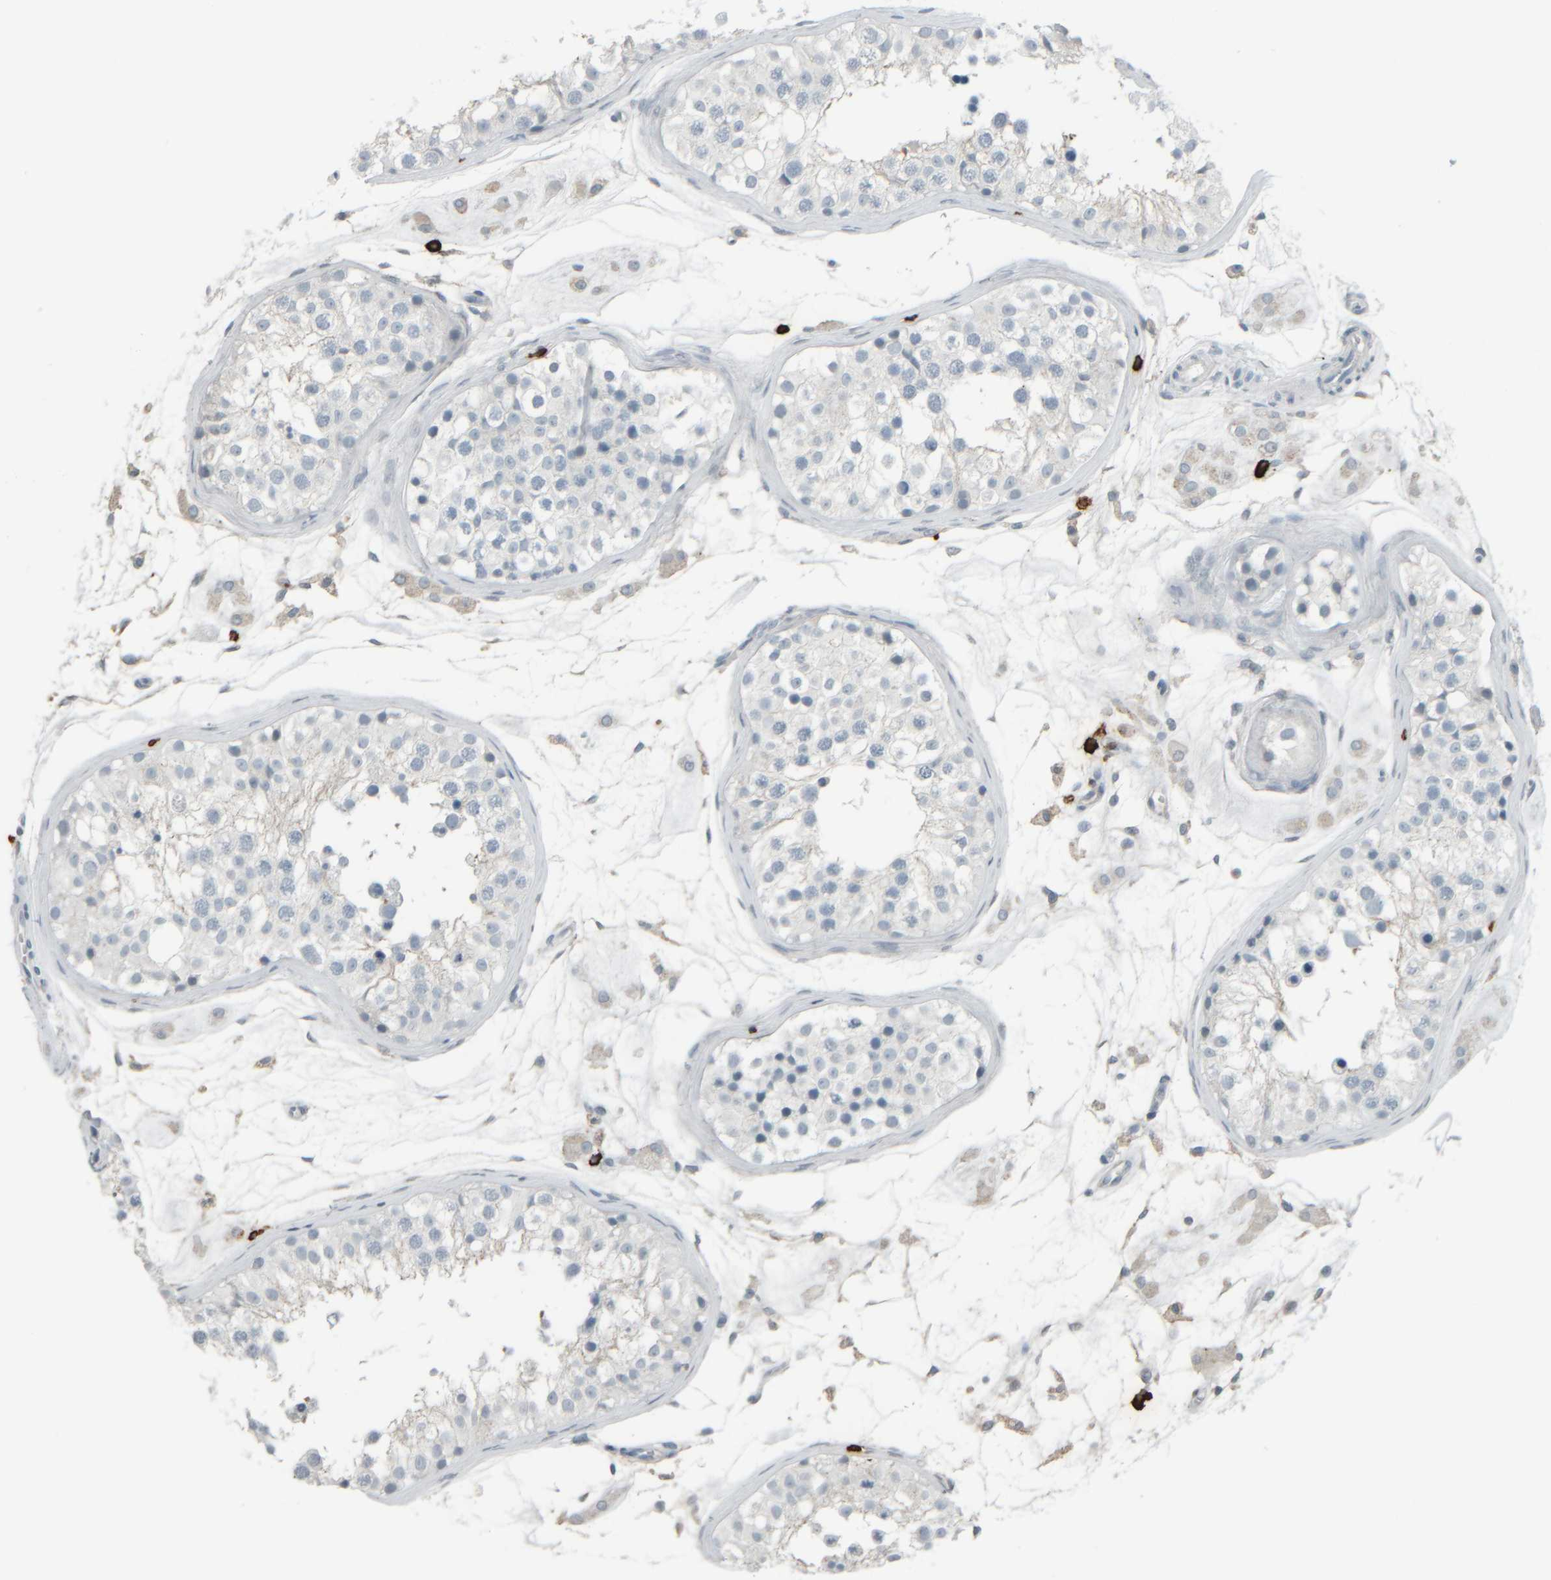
{"staining": {"intensity": "negative", "quantity": "none", "location": "none"}, "tissue": "testis", "cell_type": "Cells in seminiferous ducts", "image_type": "normal", "snomed": [{"axis": "morphology", "description": "Normal tissue, NOS"}, {"axis": "morphology", "description": "Adenocarcinoma, metastatic, NOS"}, {"axis": "topography", "description": "Testis"}], "caption": "Image shows no protein staining in cells in seminiferous ducts of unremarkable testis.", "gene": "TPSAB1", "patient": {"sex": "male", "age": 26}}